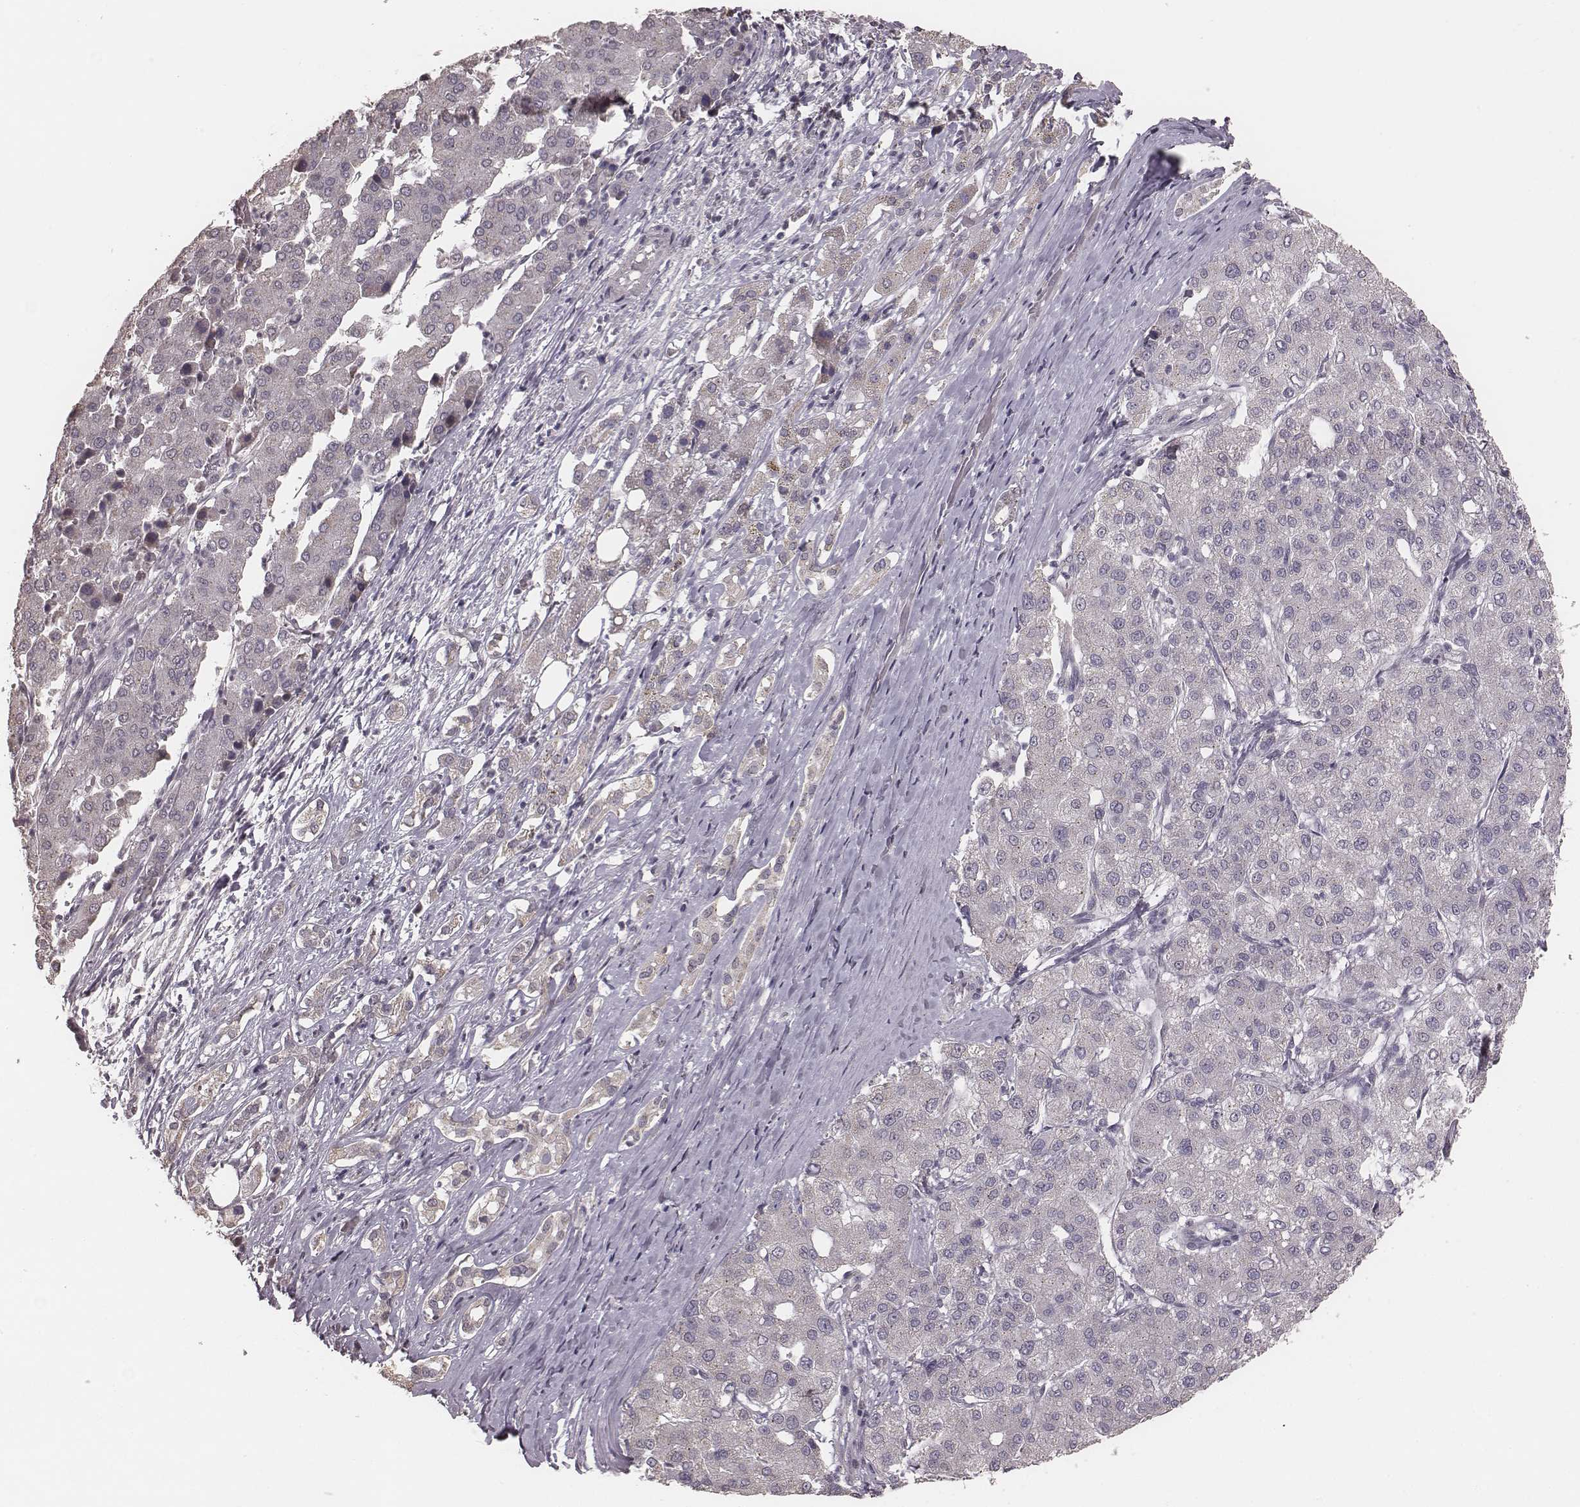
{"staining": {"intensity": "negative", "quantity": "none", "location": "none"}, "tissue": "liver cancer", "cell_type": "Tumor cells", "image_type": "cancer", "snomed": [{"axis": "morphology", "description": "Carcinoma, Hepatocellular, NOS"}, {"axis": "topography", "description": "Liver"}], "caption": "Liver hepatocellular carcinoma was stained to show a protein in brown. There is no significant positivity in tumor cells. Brightfield microscopy of immunohistochemistry stained with DAB (3,3'-diaminobenzidine) (brown) and hematoxylin (blue), captured at high magnification.", "gene": "SLC7A4", "patient": {"sex": "male", "age": 65}}